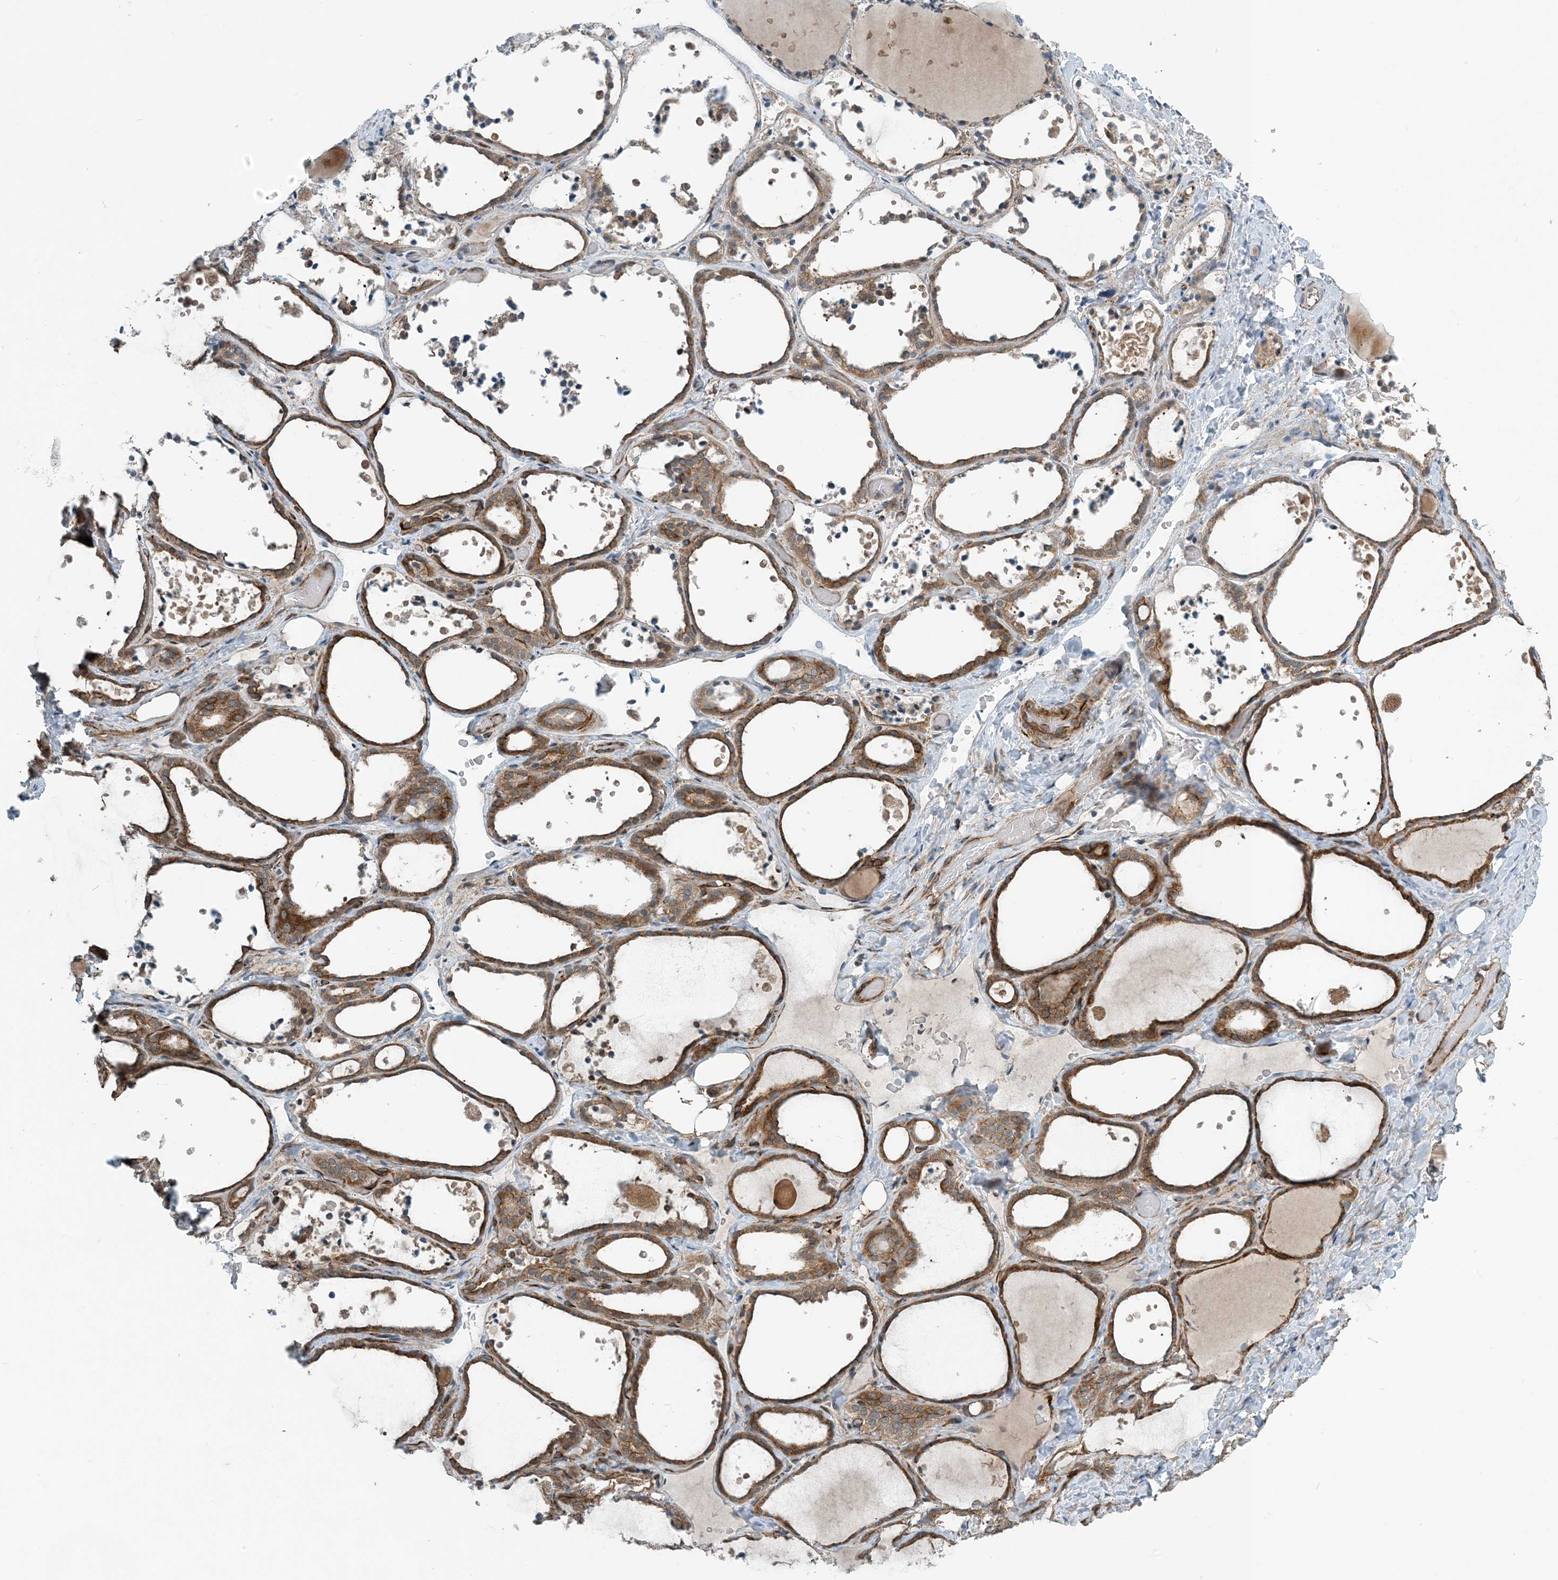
{"staining": {"intensity": "strong", "quantity": ">75%", "location": "cytoplasmic/membranous"}, "tissue": "thyroid gland", "cell_type": "Glandular cells", "image_type": "normal", "snomed": [{"axis": "morphology", "description": "Normal tissue, NOS"}, {"axis": "topography", "description": "Thyroid gland"}], "caption": "Glandular cells reveal high levels of strong cytoplasmic/membranous positivity in approximately >75% of cells in benign thyroid gland. (Brightfield microscopy of DAB IHC at high magnification).", "gene": "ZBTB3", "patient": {"sex": "female", "age": 44}}